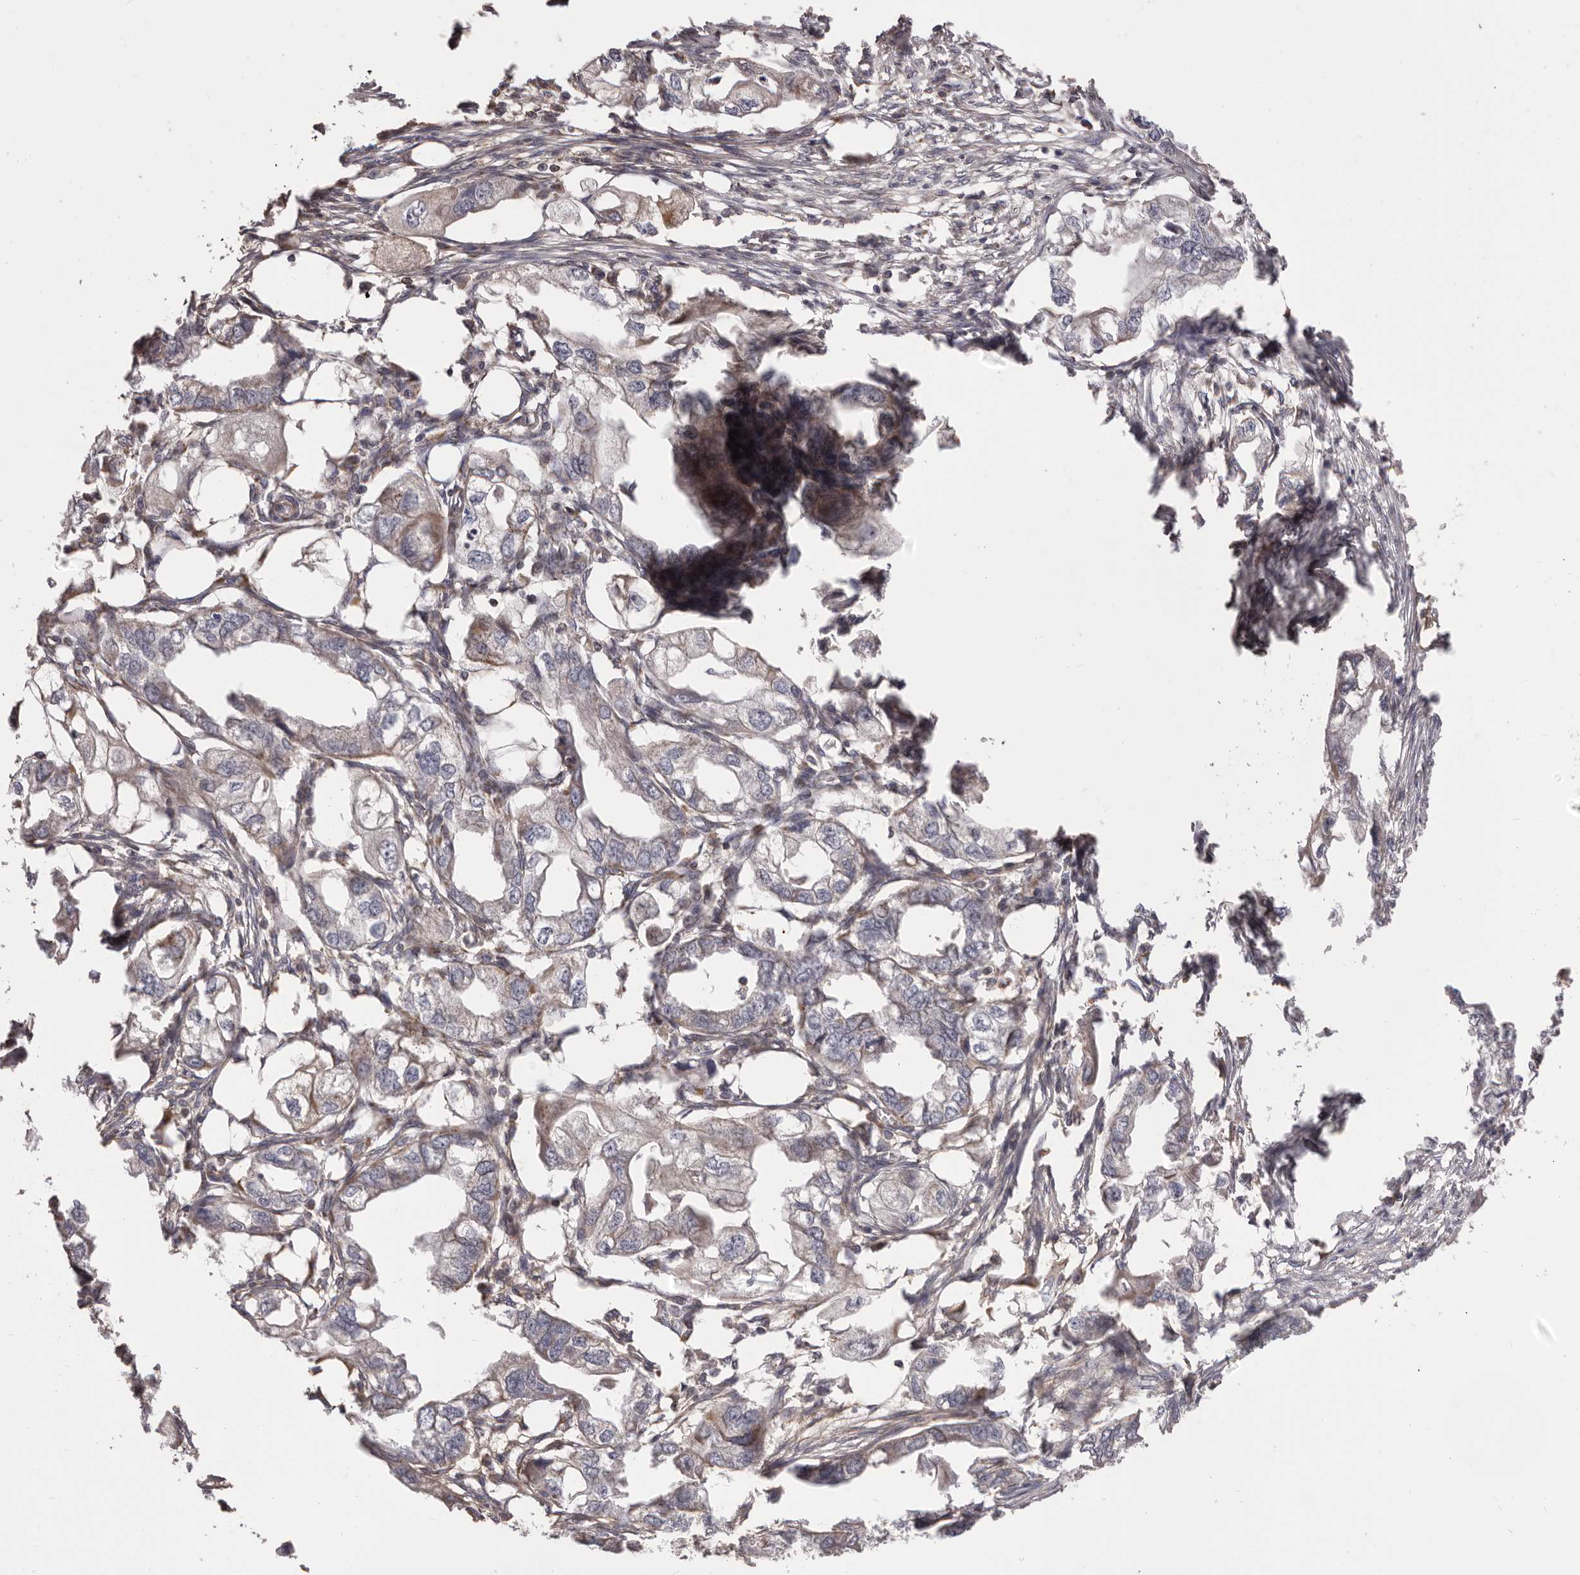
{"staining": {"intensity": "negative", "quantity": "none", "location": "none"}, "tissue": "endometrial cancer", "cell_type": "Tumor cells", "image_type": "cancer", "snomed": [{"axis": "morphology", "description": "Adenocarcinoma, NOS"}, {"axis": "morphology", "description": "Adenocarcinoma, metastatic, NOS"}, {"axis": "topography", "description": "Adipose tissue"}, {"axis": "topography", "description": "Endometrium"}], "caption": "High power microscopy histopathology image of an IHC photomicrograph of endometrial adenocarcinoma, revealing no significant positivity in tumor cells.", "gene": "CHRM2", "patient": {"sex": "female", "age": 67}}